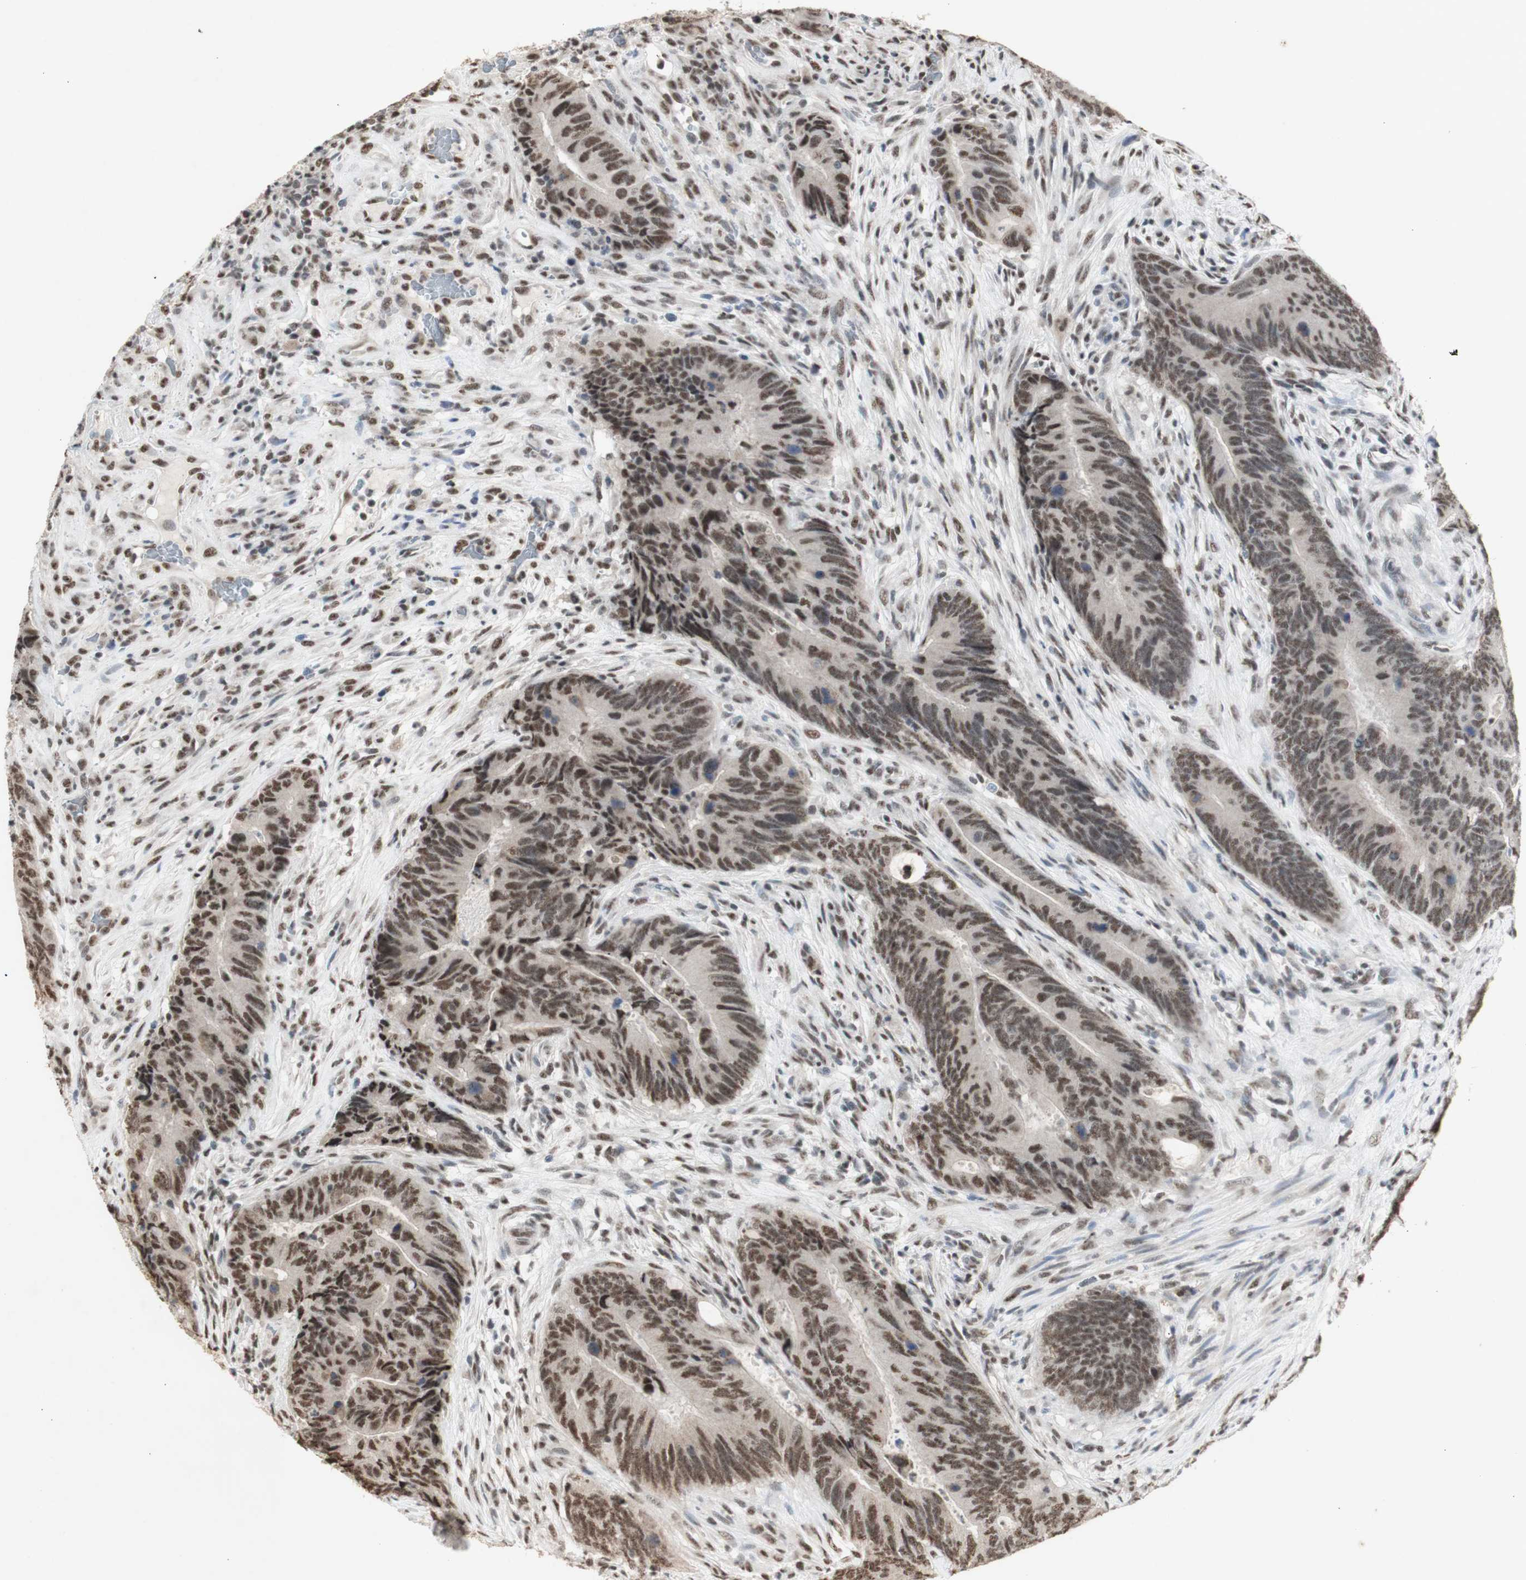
{"staining": {"intensity": "moderate", "quantity": ">75%", "location": "nuclear"}, "tissue": "colorectal cancer", "cell_type": "Tumor cells", "image_type": "cancer", "snomed": [{"axis": "morphology", "description": "Normal tissue, NOS"}, {"axis": "morphology", "description": "Adenocarcinoma, NOS"}, {"axis": "topography", "description": "Colon"}], "caption": "Colorectal cancer stained with a protein marker exhibits moderate staining in tumor cells.", "gene": "SNRPB", "patient": {"sex": "male", "age": 56}}